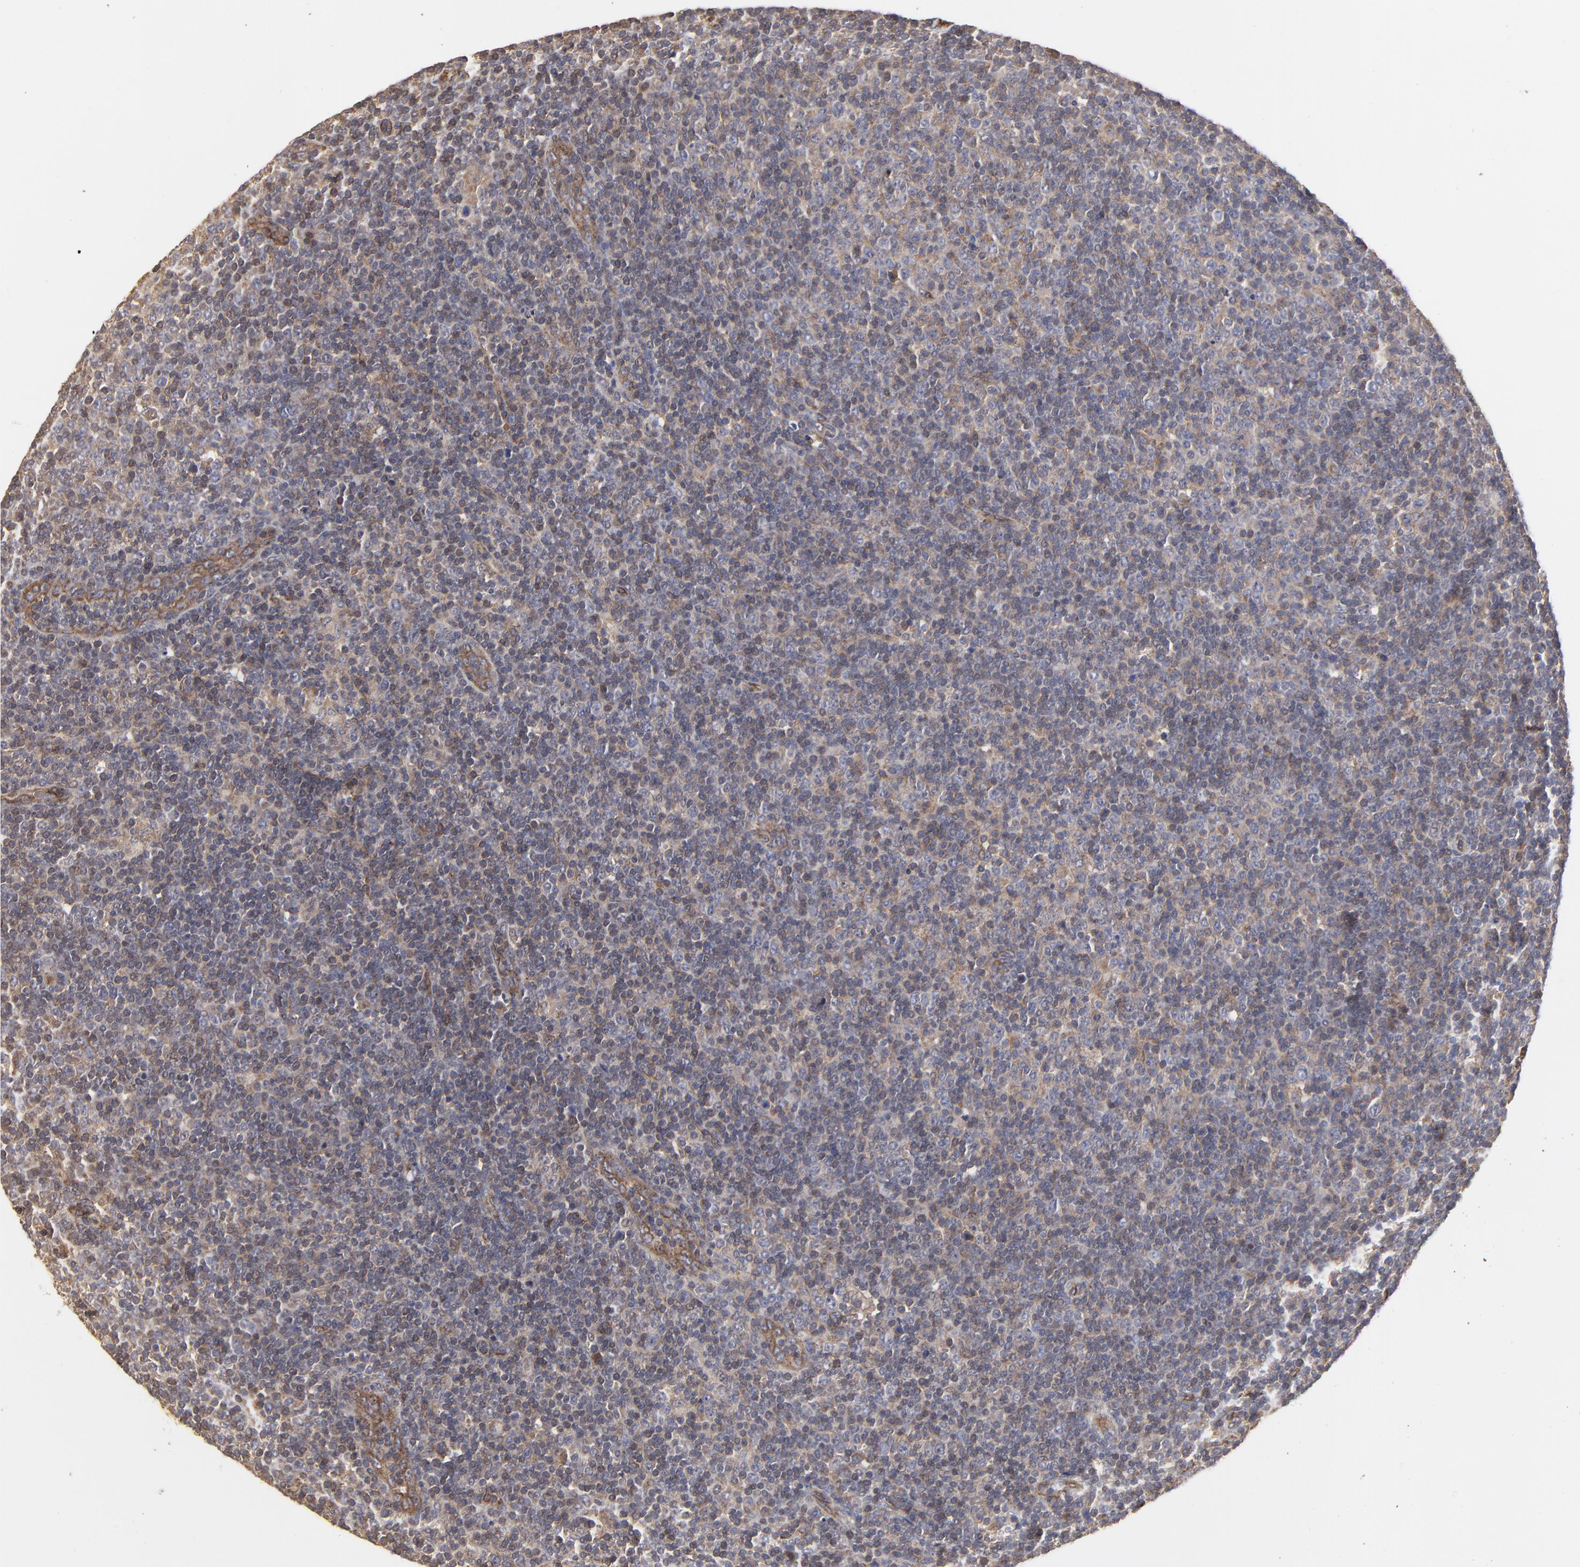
{"staining": {"intensity": "weak", "quantity": "<25%", "location": "cytoplasmic/membranous"}, "tissue": "lymphoma", "cell_type": "Tumor cells", "image_type": "cancer", "snomed": [{"axis": "morphology", "description": "Malignant lymphoma, non-Hodgkin's type, Low grade"}, {"axis": "topography", "description": "Lymph node"}], "caption": "Immunohistochemistry histopathology image of neoplastic tissue: lymphoma stained with DAB displays no significant protein staining in tumor cells.", "gene": "ARMT1", "patient": {"sex": "male", "age": 70}}